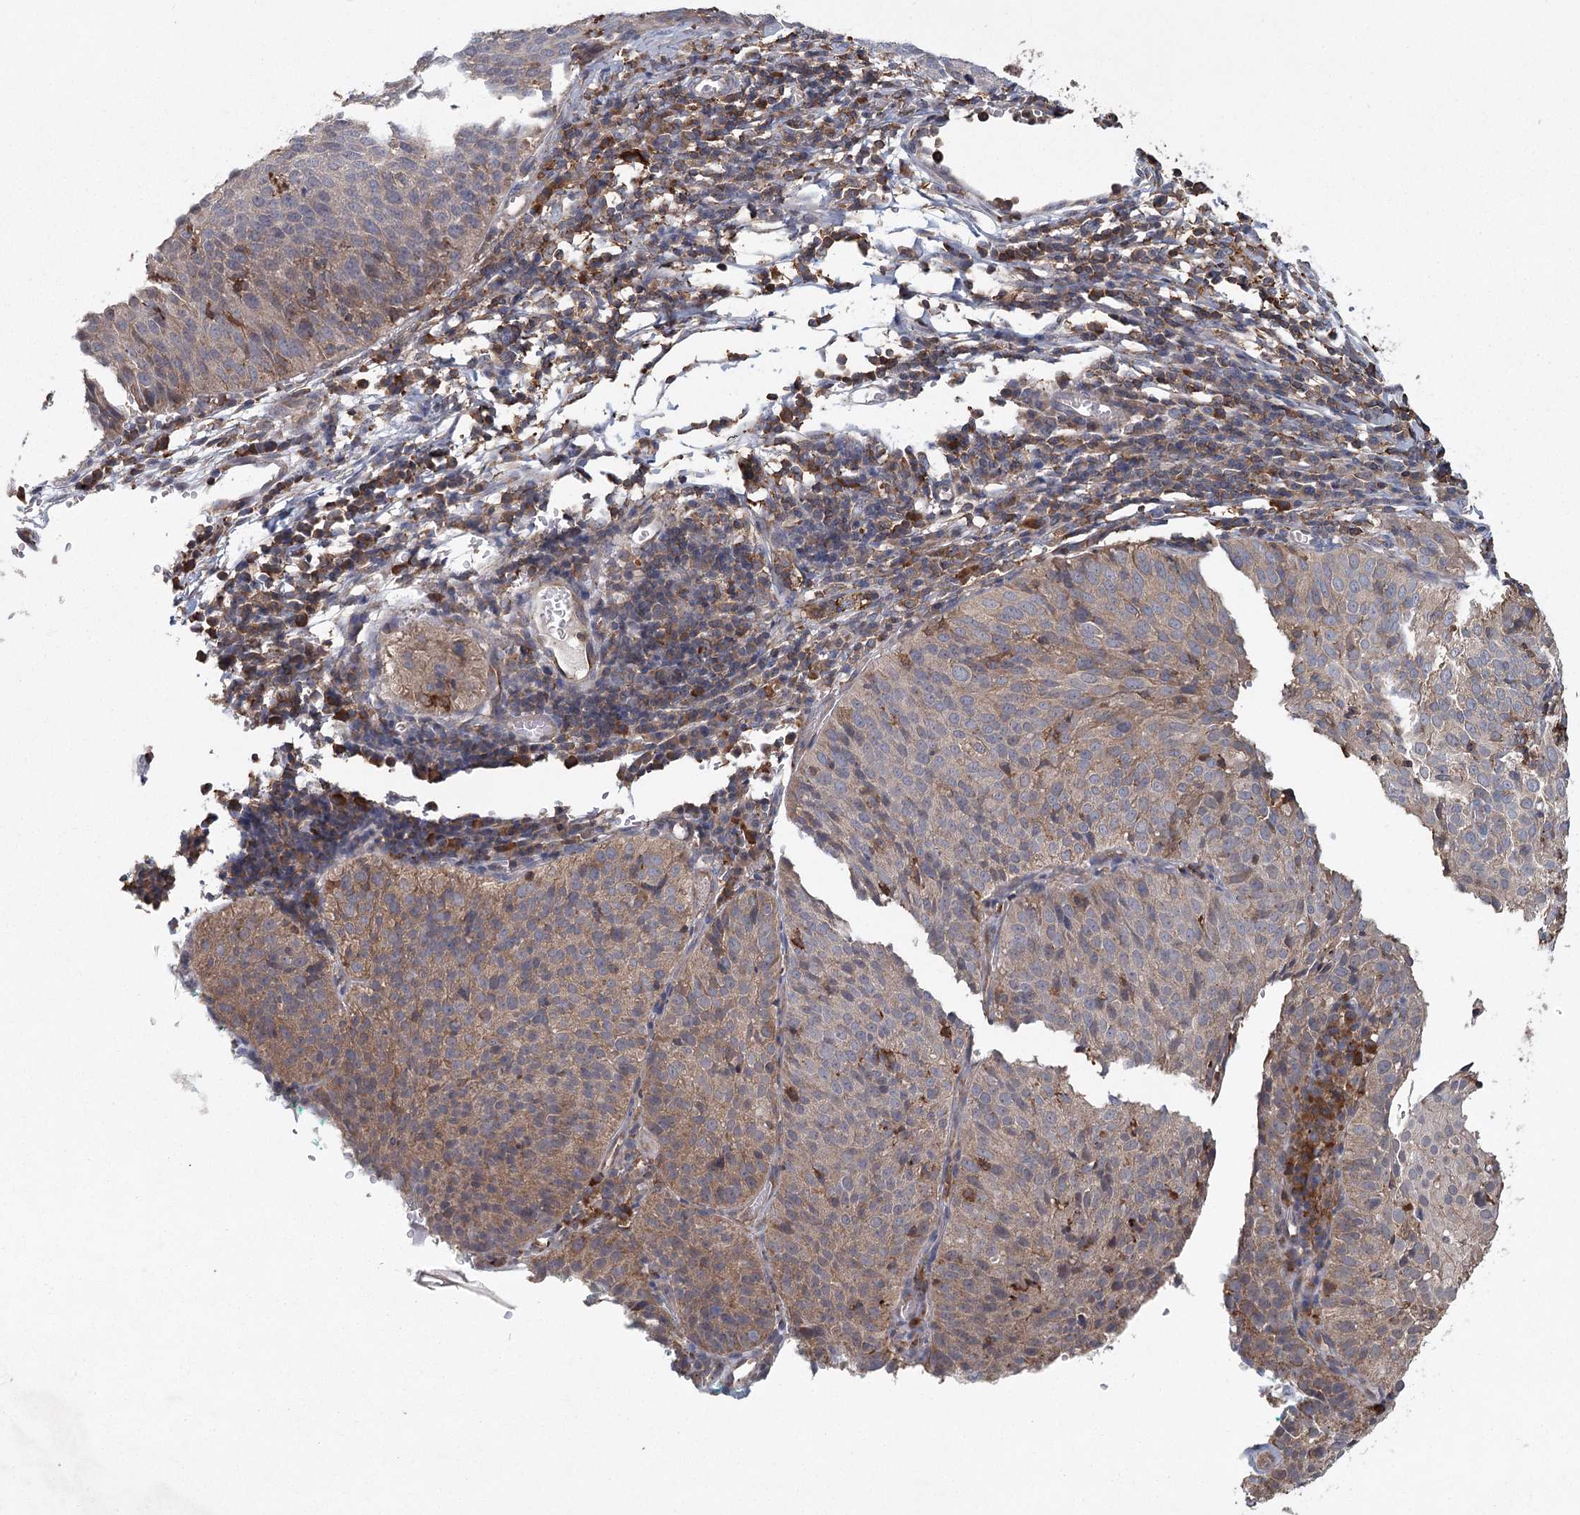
{"staining": {"intensity": "moderate", "quantity": "<25%", "location": "cytoplasmic/membranous"}, "tissue": "cervical cancer", "cell_type": "Tumor cells", "image_type": "cancer", "snomed": [{"axis": "morphology", "description": "Squamous cell carcinoma, NOS"}, {"axis": "topography", "description": "Cervix"}], "caption": "The immunohistochemical stain labels moderate cytoplasmic/membranous expression in tumor cells of cervical cancer tissue.", "gene": "PLEKHA7", "patient": {"sex": "female", "age": 38}}